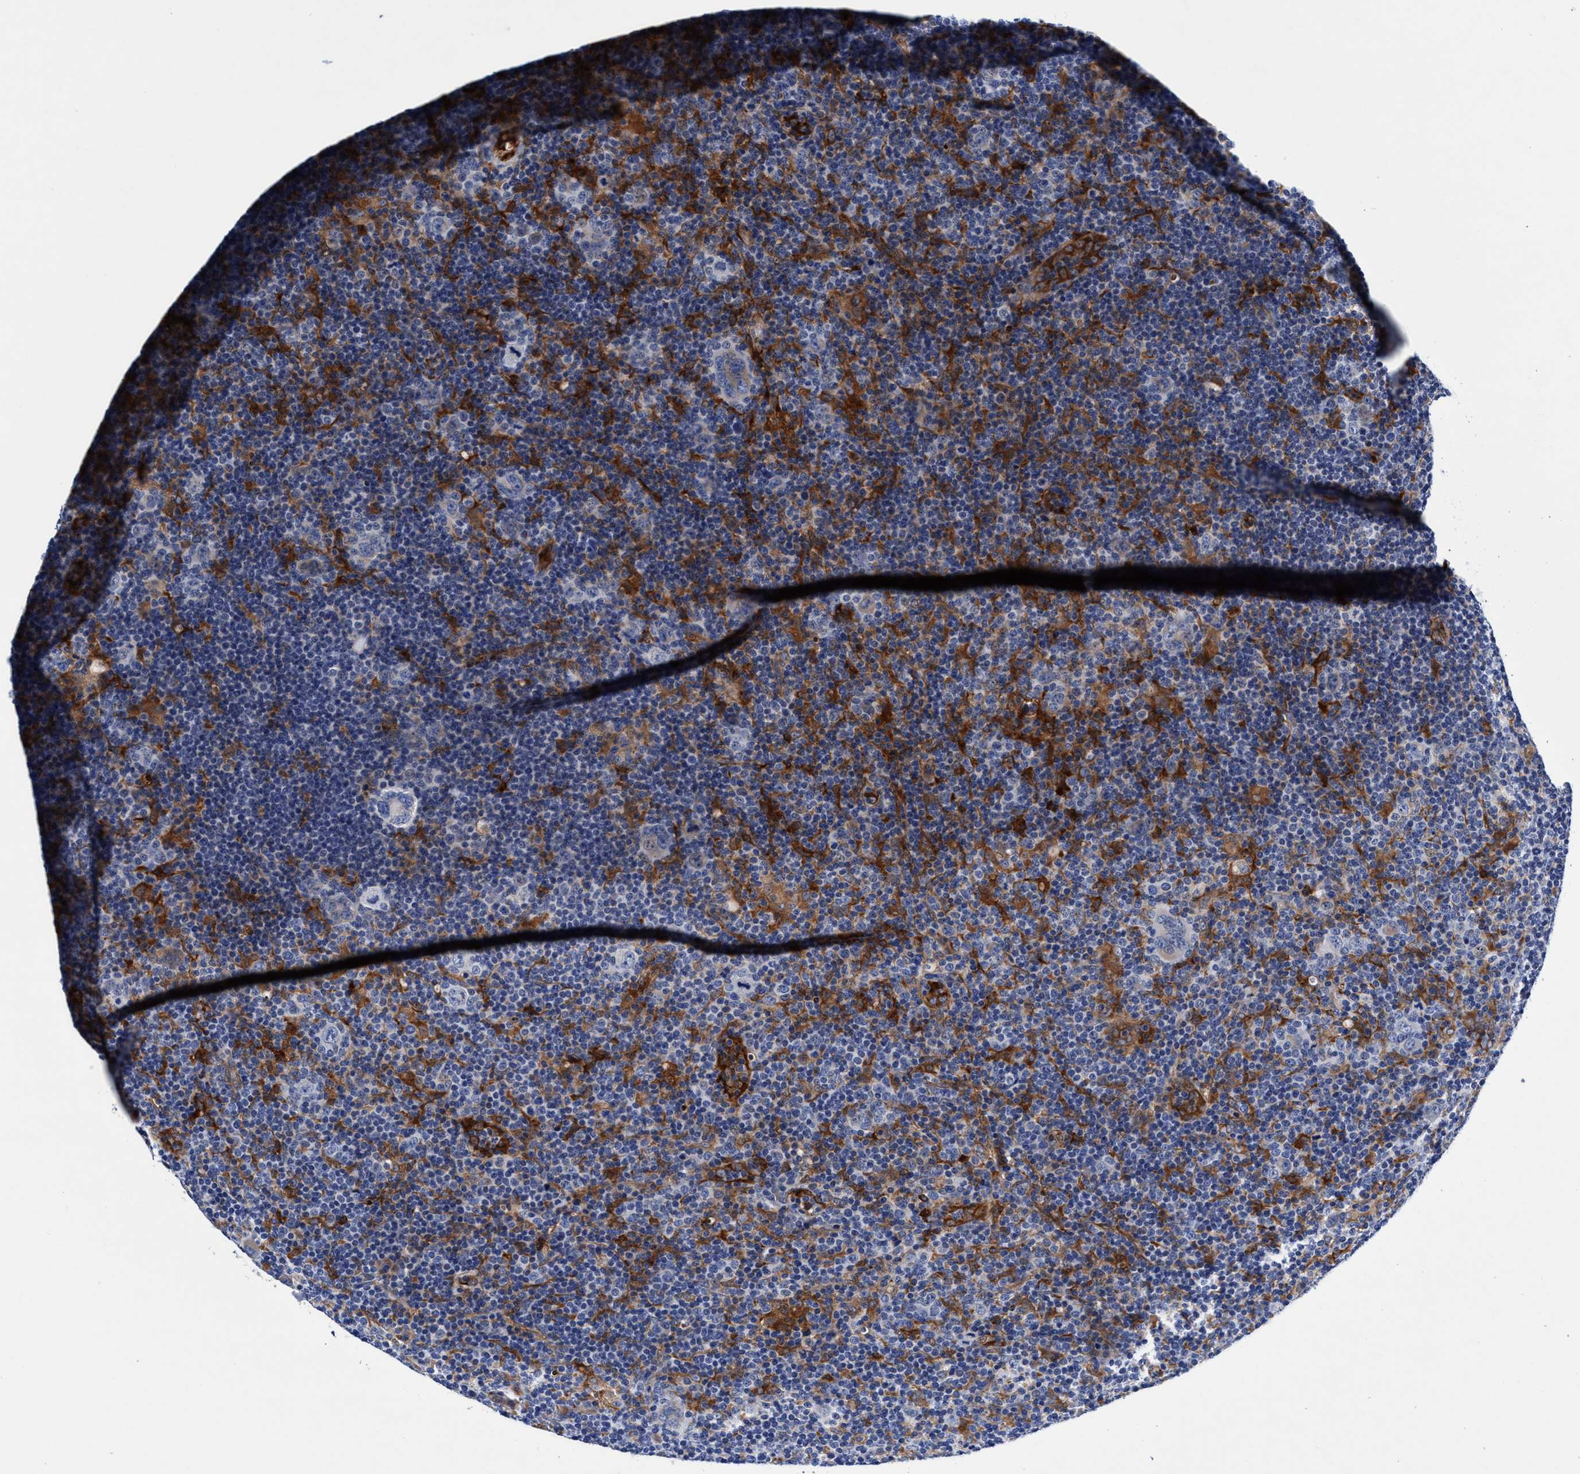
{"staining": {"intensity": "weak", "quantity": "<25%", "location": "cytoplasmic/membranous"}, "tissue": "lymphoma", "cell_type": "Tumor cells", "image_type": "cancer", "snomed": [{"axis": "morphology", "description": "Hodgkin's disease, NOS"}, {"axis": "topography", "description": "Lymph node"}], "caption": "Tumor cells show no significant positivity in lymphoma.", "gene": "UBALD2", "patient": {"sex": "female", "age": 57}}